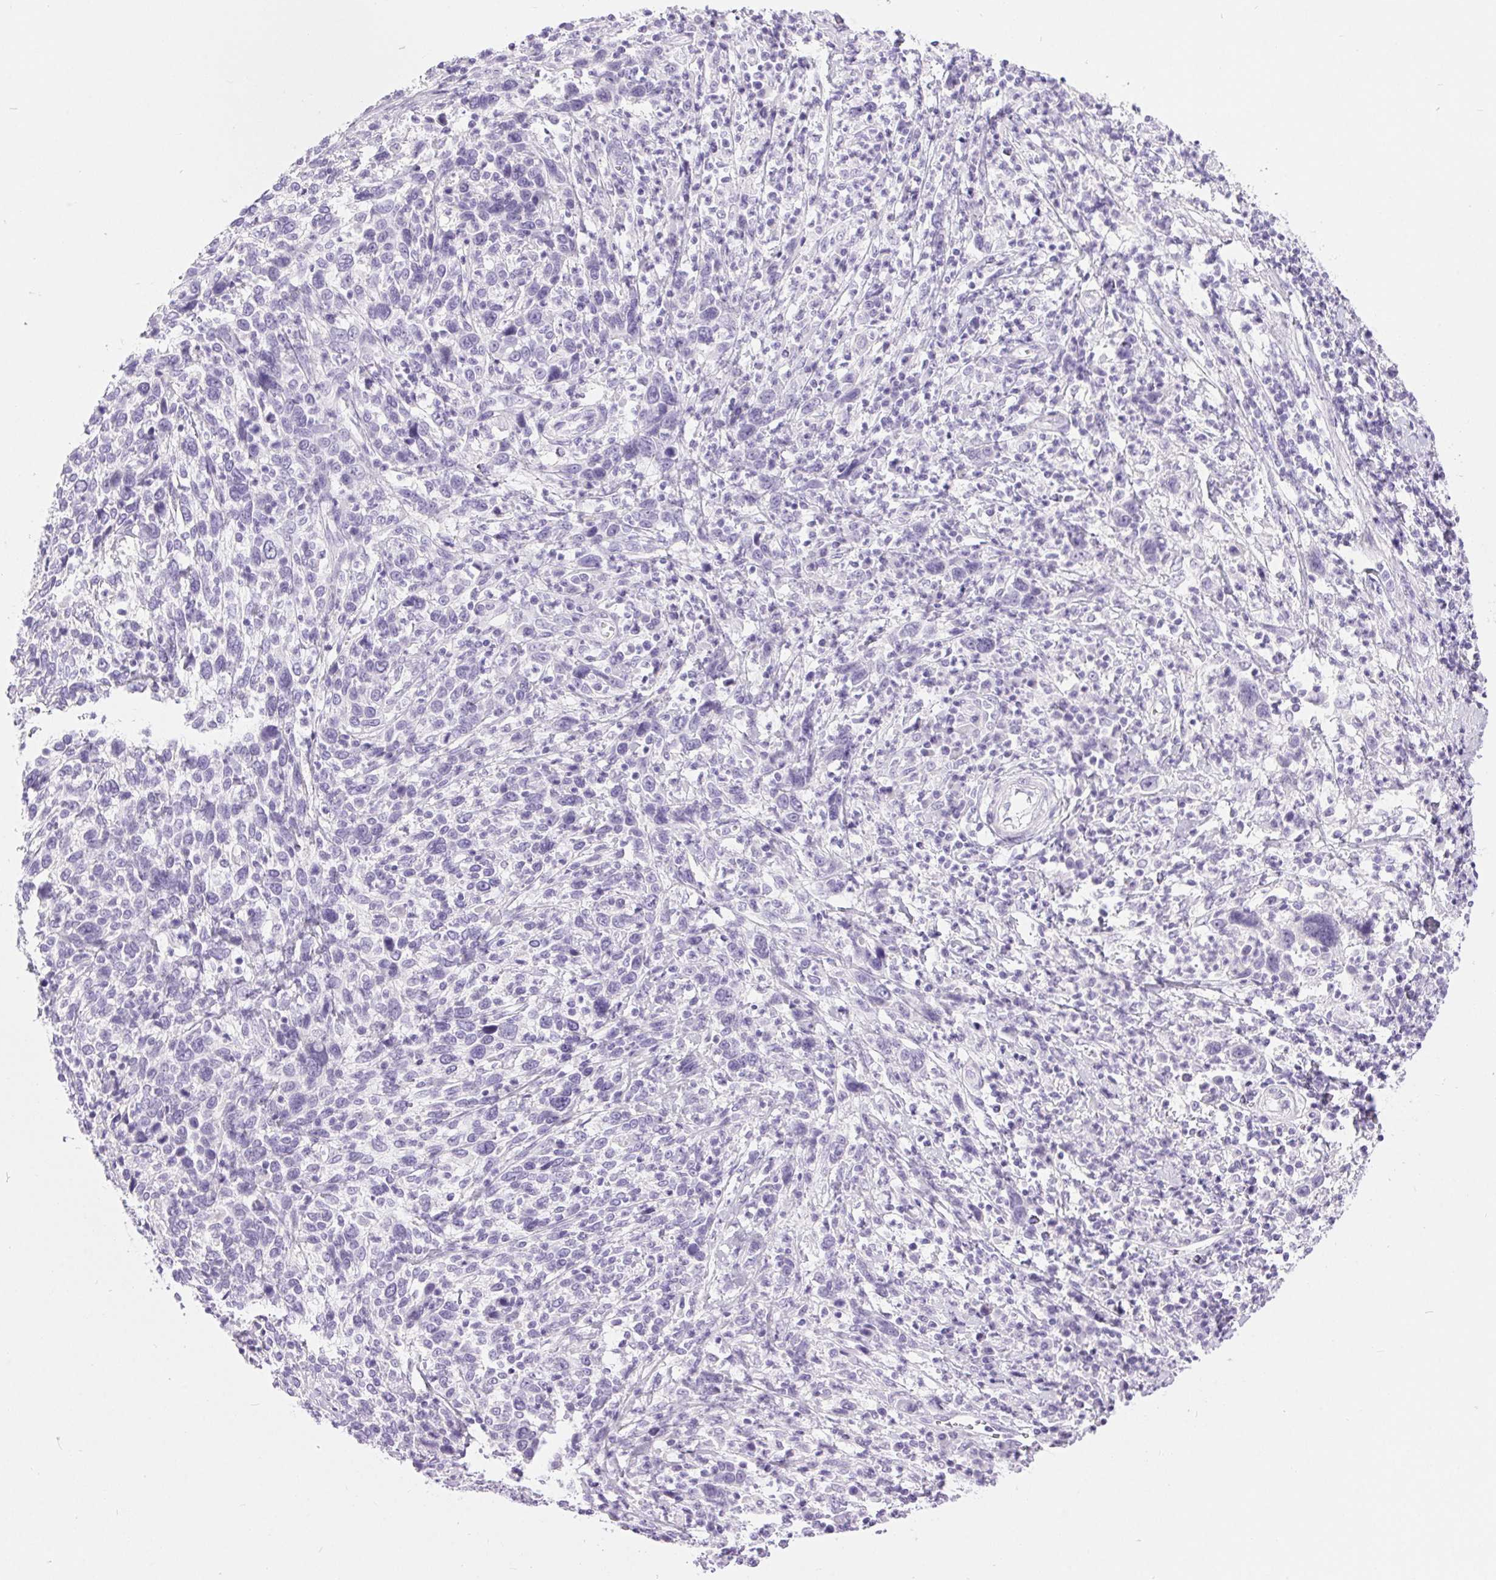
{"staining": {"intensity": "negative", "quantity": "none", "location": "none"}, "tissue": "cervical cancer", "cell_type": "Tumor cells", "image_type": "cancer", "snomed": [{"axis": "morphology", "description": "Squamous cell carcinoma, NOS"}, {"axis": "topography", "description": "Cervix"}], "caption": "DAB (3,3'-diaminobenzidine) immunohistochemical staining of human cervical squamous cell carcinoma reveals no significant staining in tumor cells.", "gene": "XDH", "patient": {"sex": "female", "age": 46}}